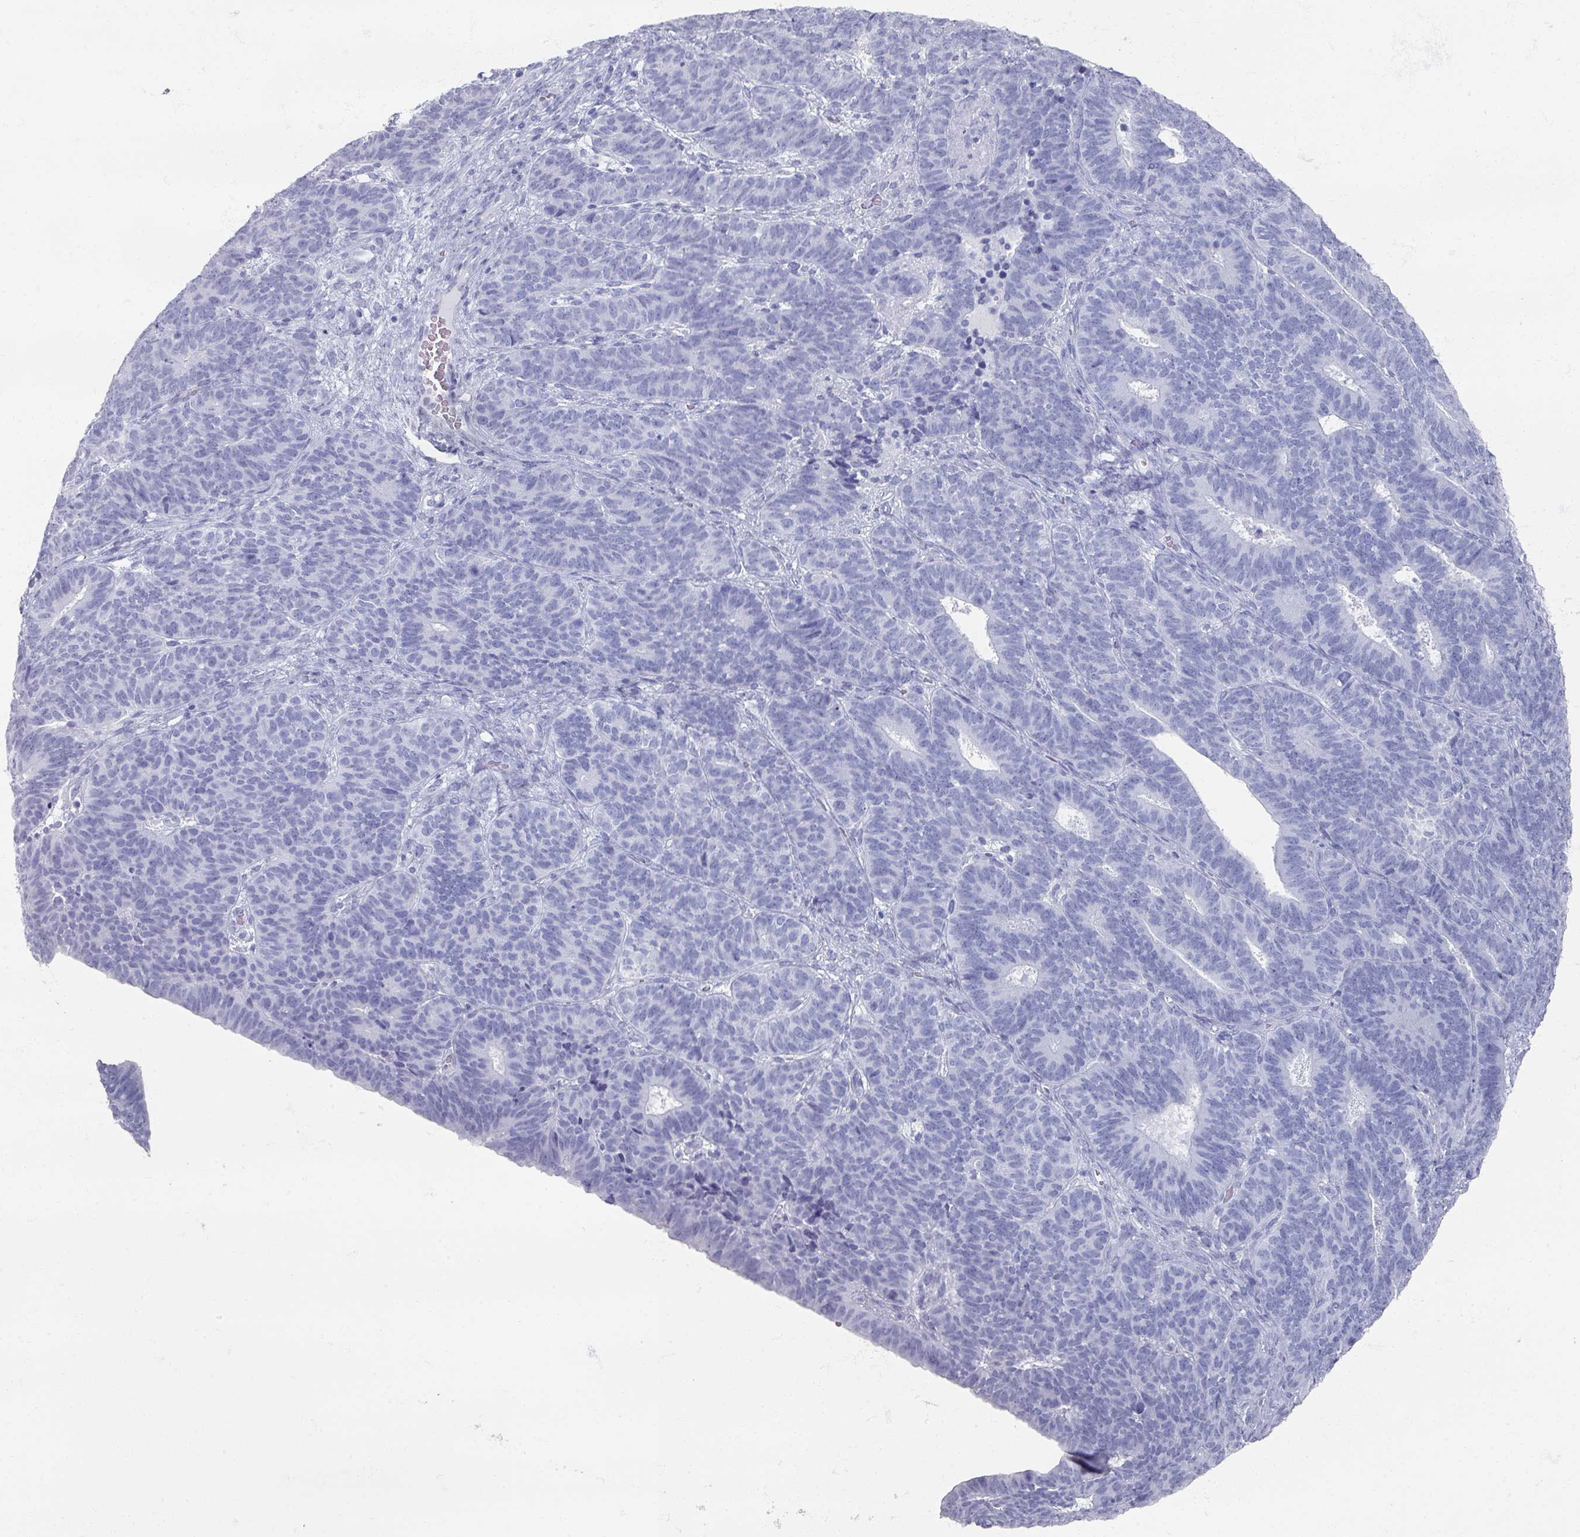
{"staining": {"intensity": "negative", "quantity": "none", "location": "none"}, "tissue": "endometrial cancer", "cell_type": "Tumor cells", "image_type": "cancer", "snomed": [{"axis": "morphology", "description": "Adenocarcinoma, NOS"}, {"axis": "topography", "description": "Endometrium"}], "caption": "The image demonstrates no staining of tumor cells in adenocarcinoma (endometrial).", "gene": "OMG", "patient": {"sex": "female", "age": 70}}